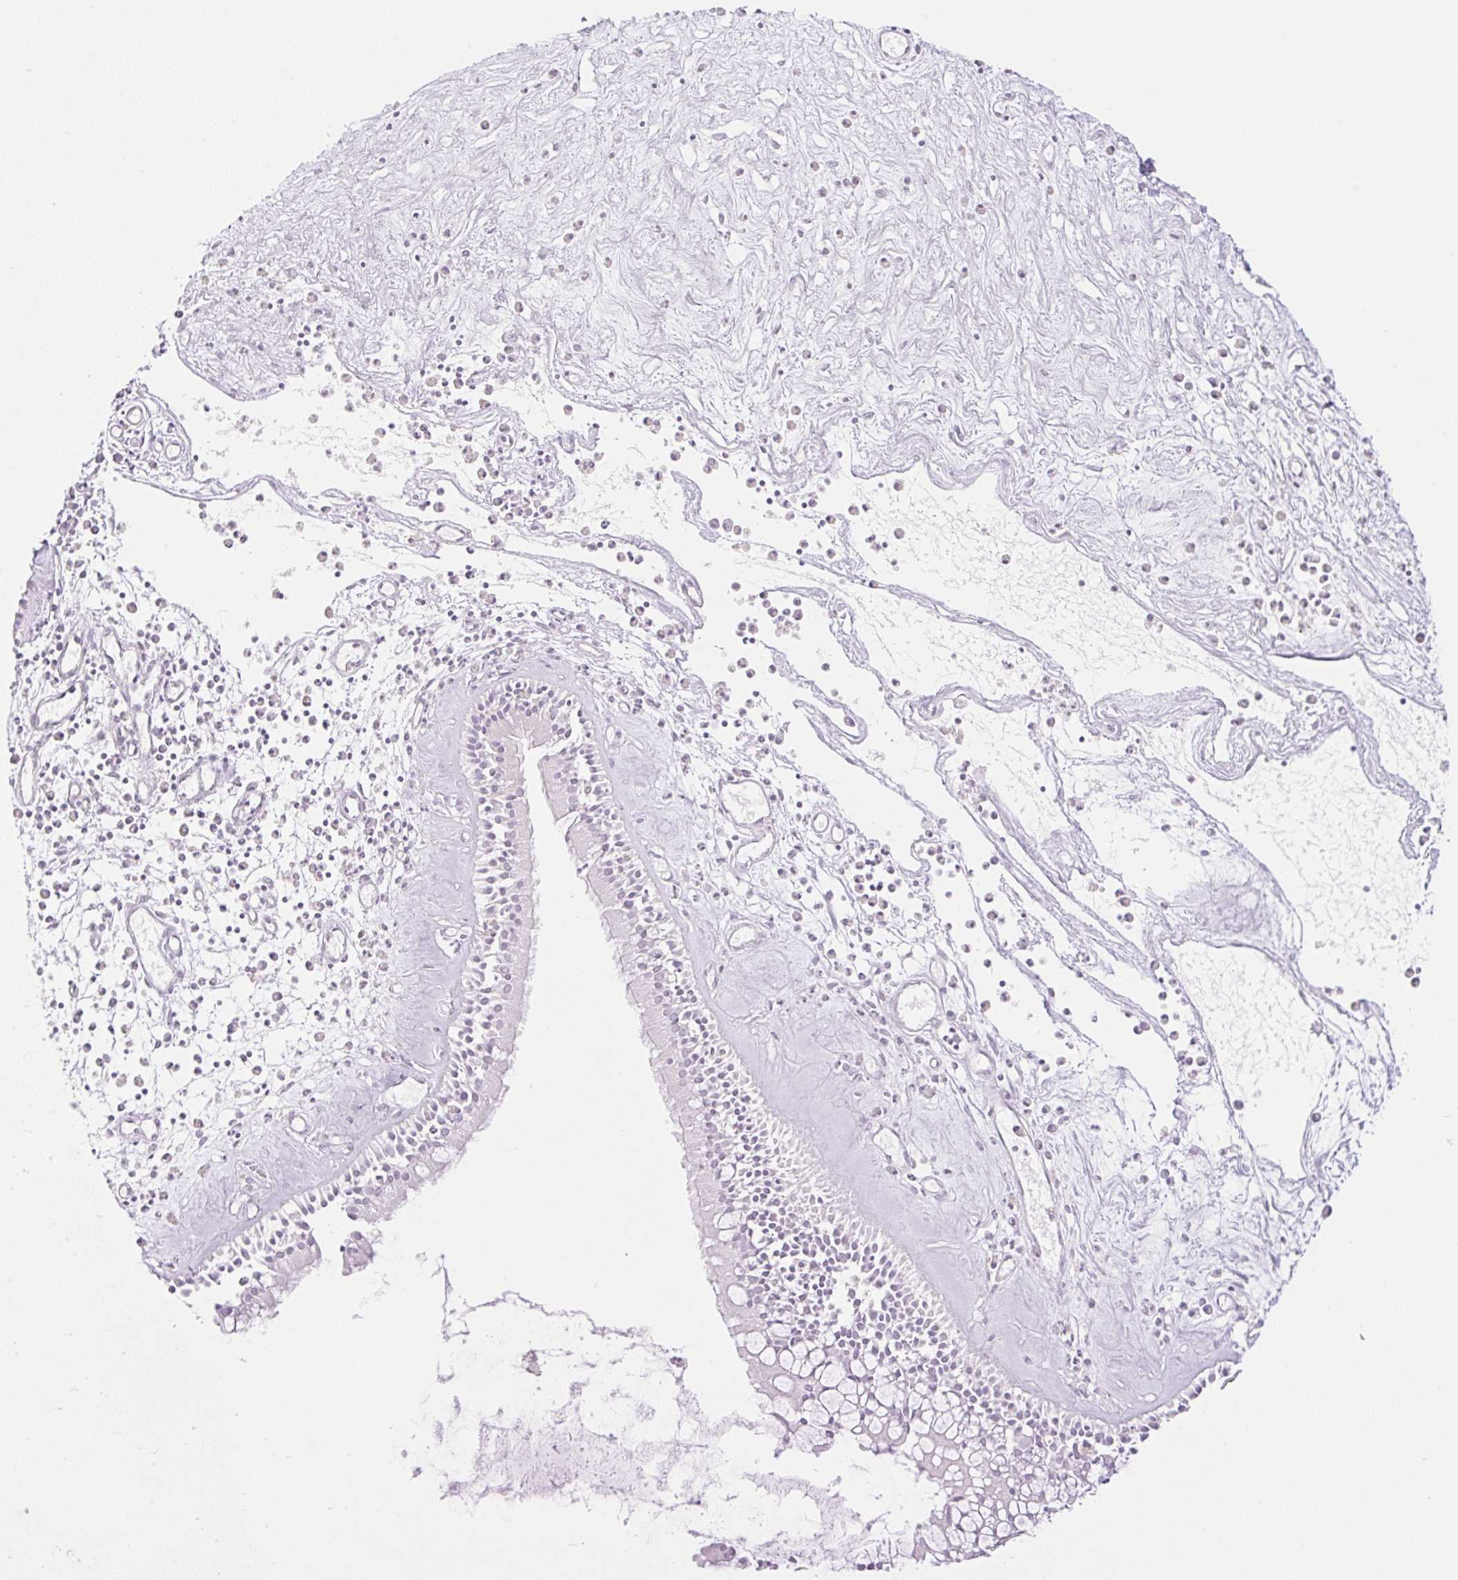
{"staining": {"intensity": "moderate", "quantity": "<25%", "location": "nuclear"}, "tissue": "nasopharynx", "cell_type": "Respiratory epithelial cells", "image_type": "normal", "snomed": [{"axis": "morphology", "description": "Normal tissue, NOS"}, {"axis": "morphology", "description": "Inflammation, NOS"}, {"axis": "topography", "description": "Nasopharynx"}], "caption": "A photomicrograph showing moderate nuclear staining in approximately <25% of respiratory epithelial cells in normal nasopharynx, as visualized by brown immunohistochemical staining.", "gene": "PALM3", "patient": {"sex": "male", "age": 61}}